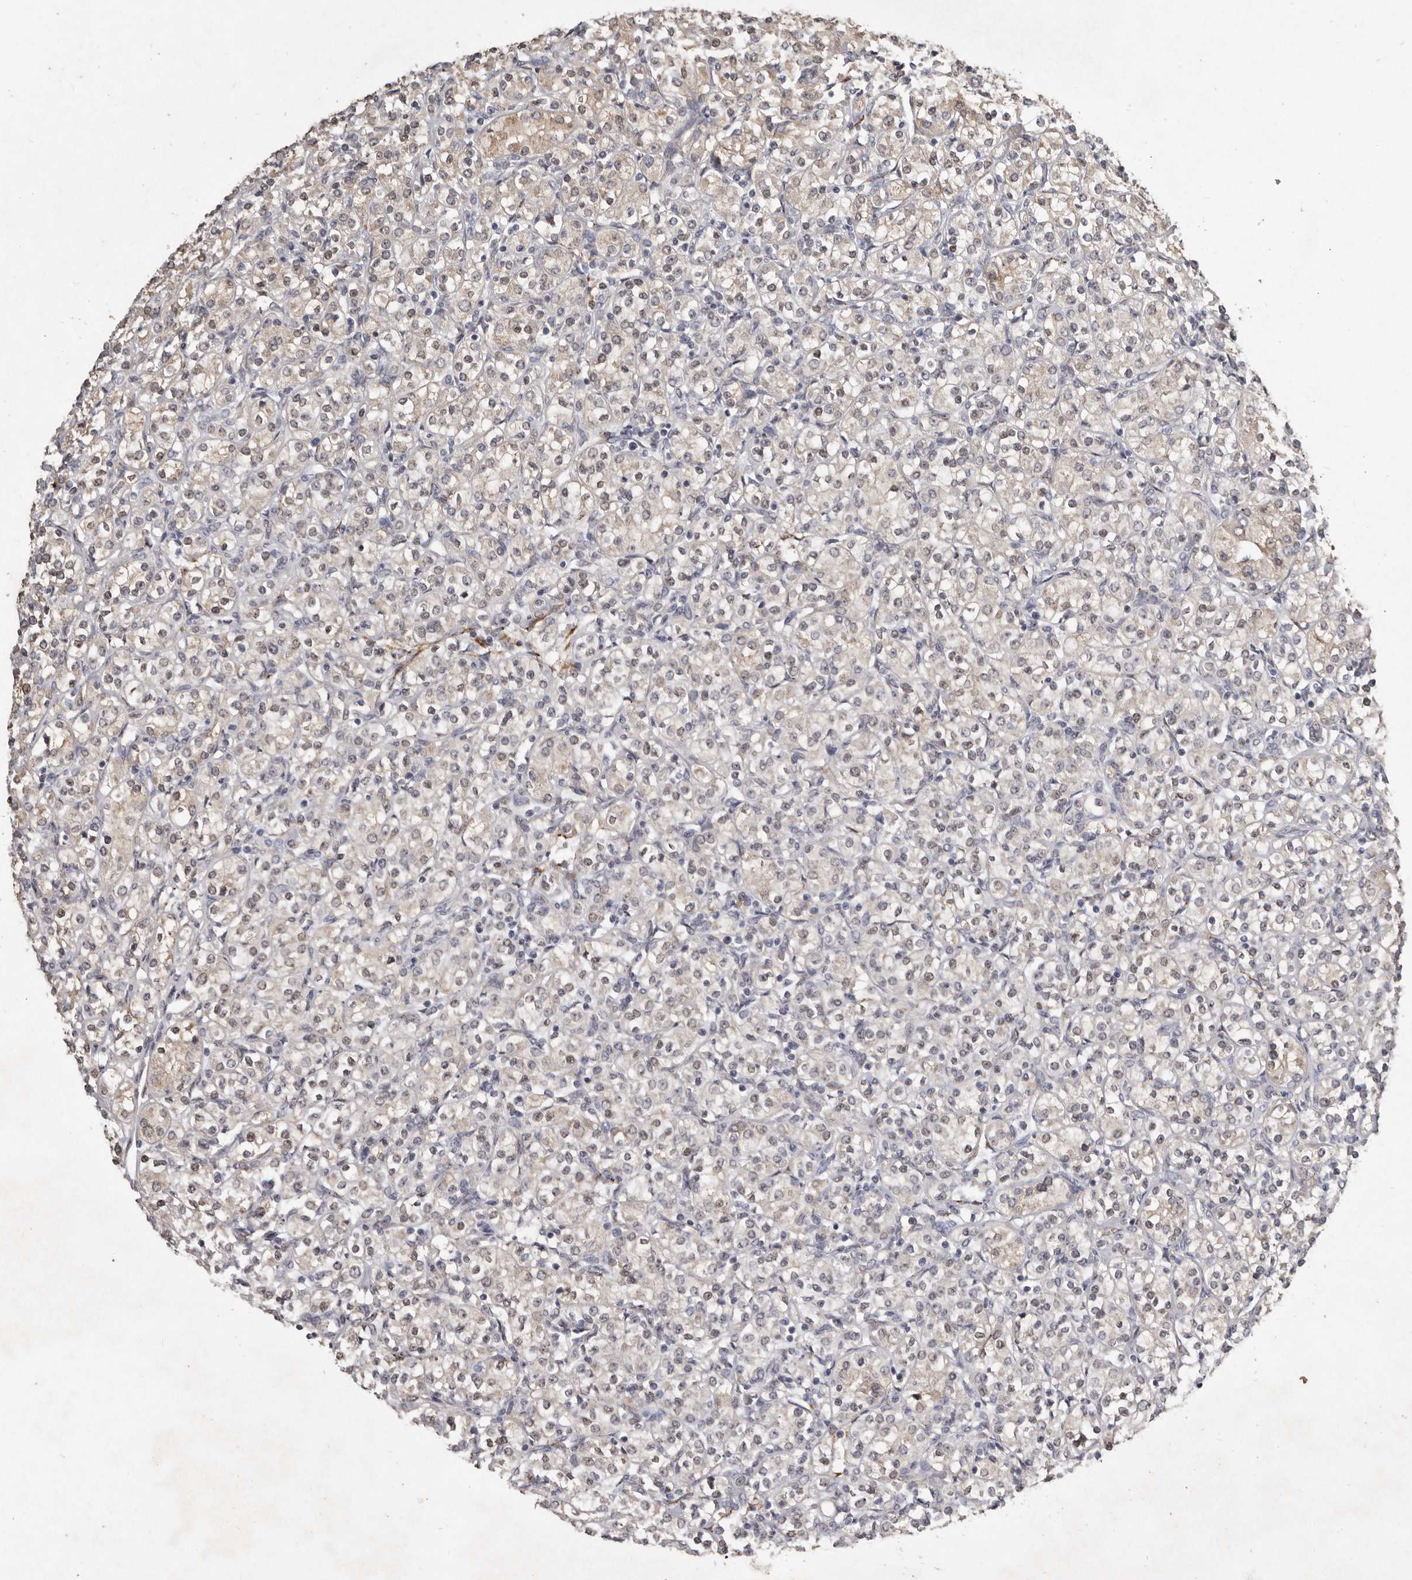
{"staining": {"intensity": "negative", "quantity": "none", "location": "none"}, "tissue": "renal cancer", "cell_type": "Tumor cells", "image_type": "cancer", "snomed": [{"axis": "morphology", "description": "Adenocarcinoma, NOS"}, {"axis": "topography", "description": "Kidney"}], "caption": "An IHC histopathology image of adenocarcinoma (renal) is shown. There is no staining in tumor cells of adenocarcinoma (renal).", "gene": "SULT1E1", "patient": {"sex": "male", "age": 77}}